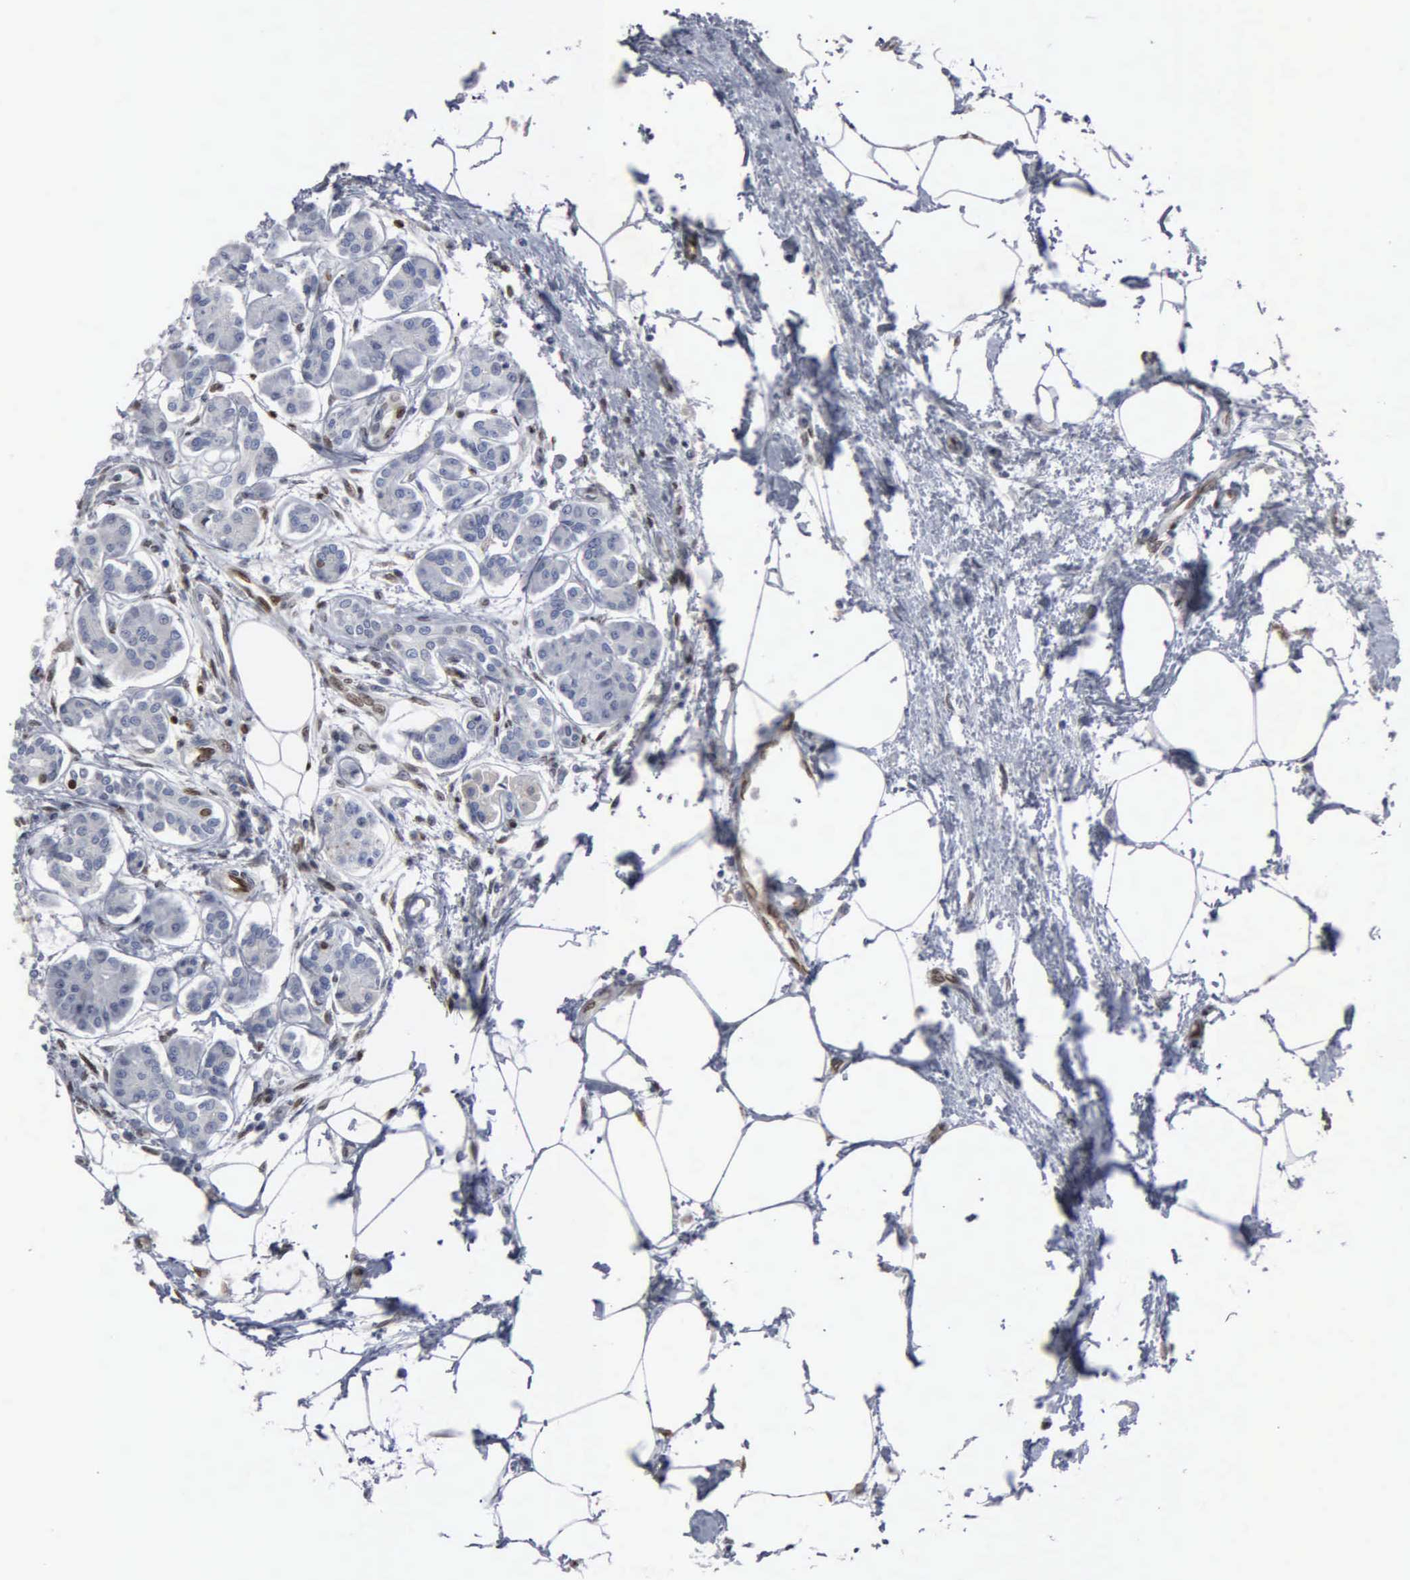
{"staining": {"intensity": "negative", "quantity": "none", "location": "none"}, "tissue": "pancreas", "cell_type": "Exocrine glandular cells", "image_type": "normal", "snomed": [{"axis": "morphology", "description": "Normal tissue, NOS"}, {"axis": "topography", "description": "Pancreas"}, {"axis": "topography", "description": "Duodenum"}], "caption": "High power microscopy micrograph of an IHC image of benign pancreas, revealing no significant positivity in exocrine glandular cells. The staining is performed using DAB brown chromogen with nuclei counter-stained in using hematoxylin.", "gene": "FGF2", "patient": {"sex": "male", "age": 79}}